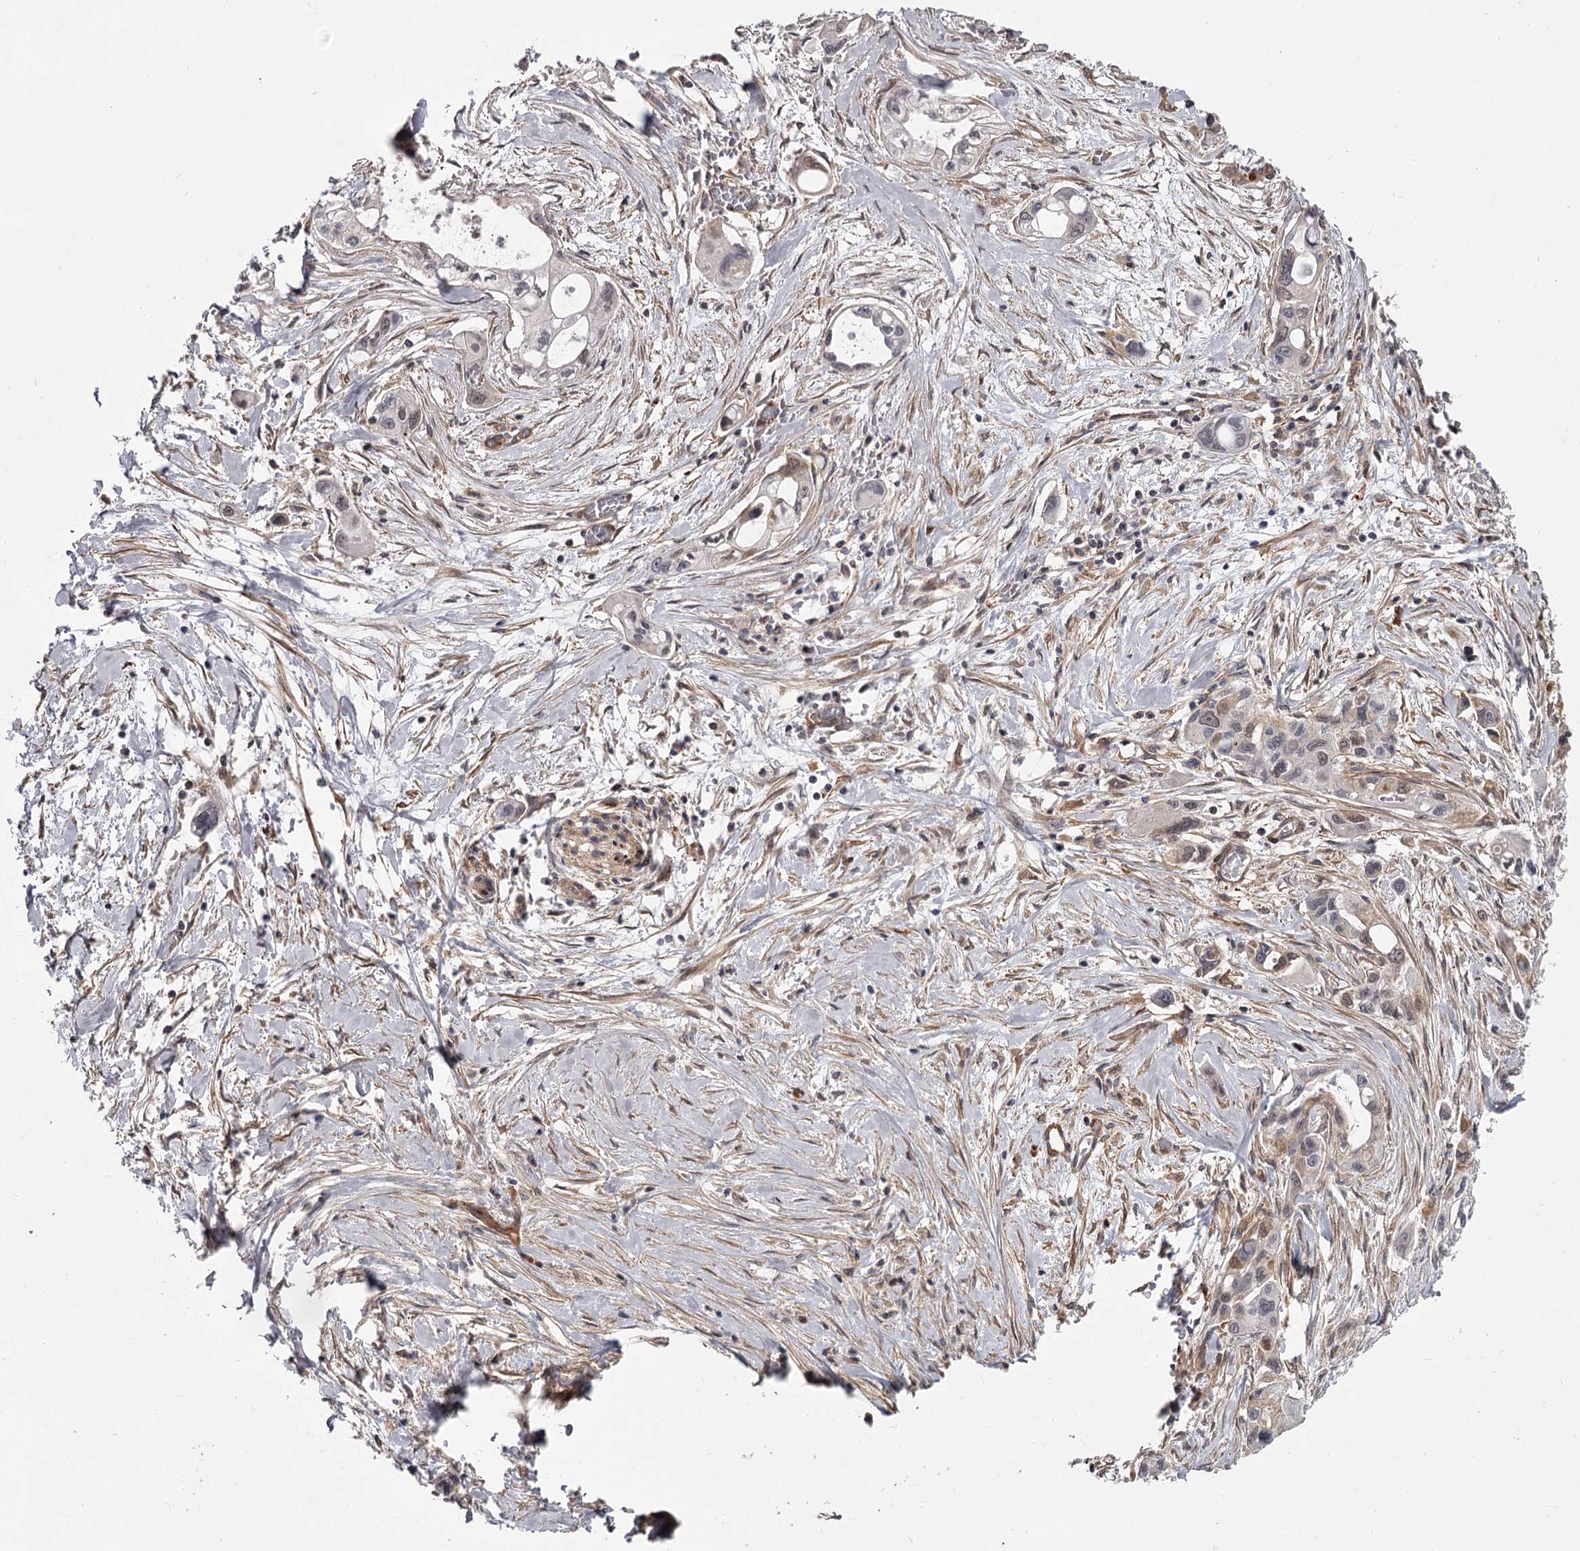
{"staining": {"intensity": "weak", "quantity": "<25%", "location": "nuclear"}, "tissue": "pancreatic cancer", "cell_type": "Tumor cells", "image_type": "cancer", "snomed": [{"axis": "morphology", "description": "Adenocarcinoma, NOS"}, {"axis": "topography", "description": "Pancreas"}], "caption": "High magnification brightfield microscopy of adenocarcinoma (pancreatic) stained with DAB (brown) and counterstained with hematoxylin (blue): tumor cells show no significant positivity.", "gene": "CCNG2", "patient": {"sex": "male", "age": 75}}